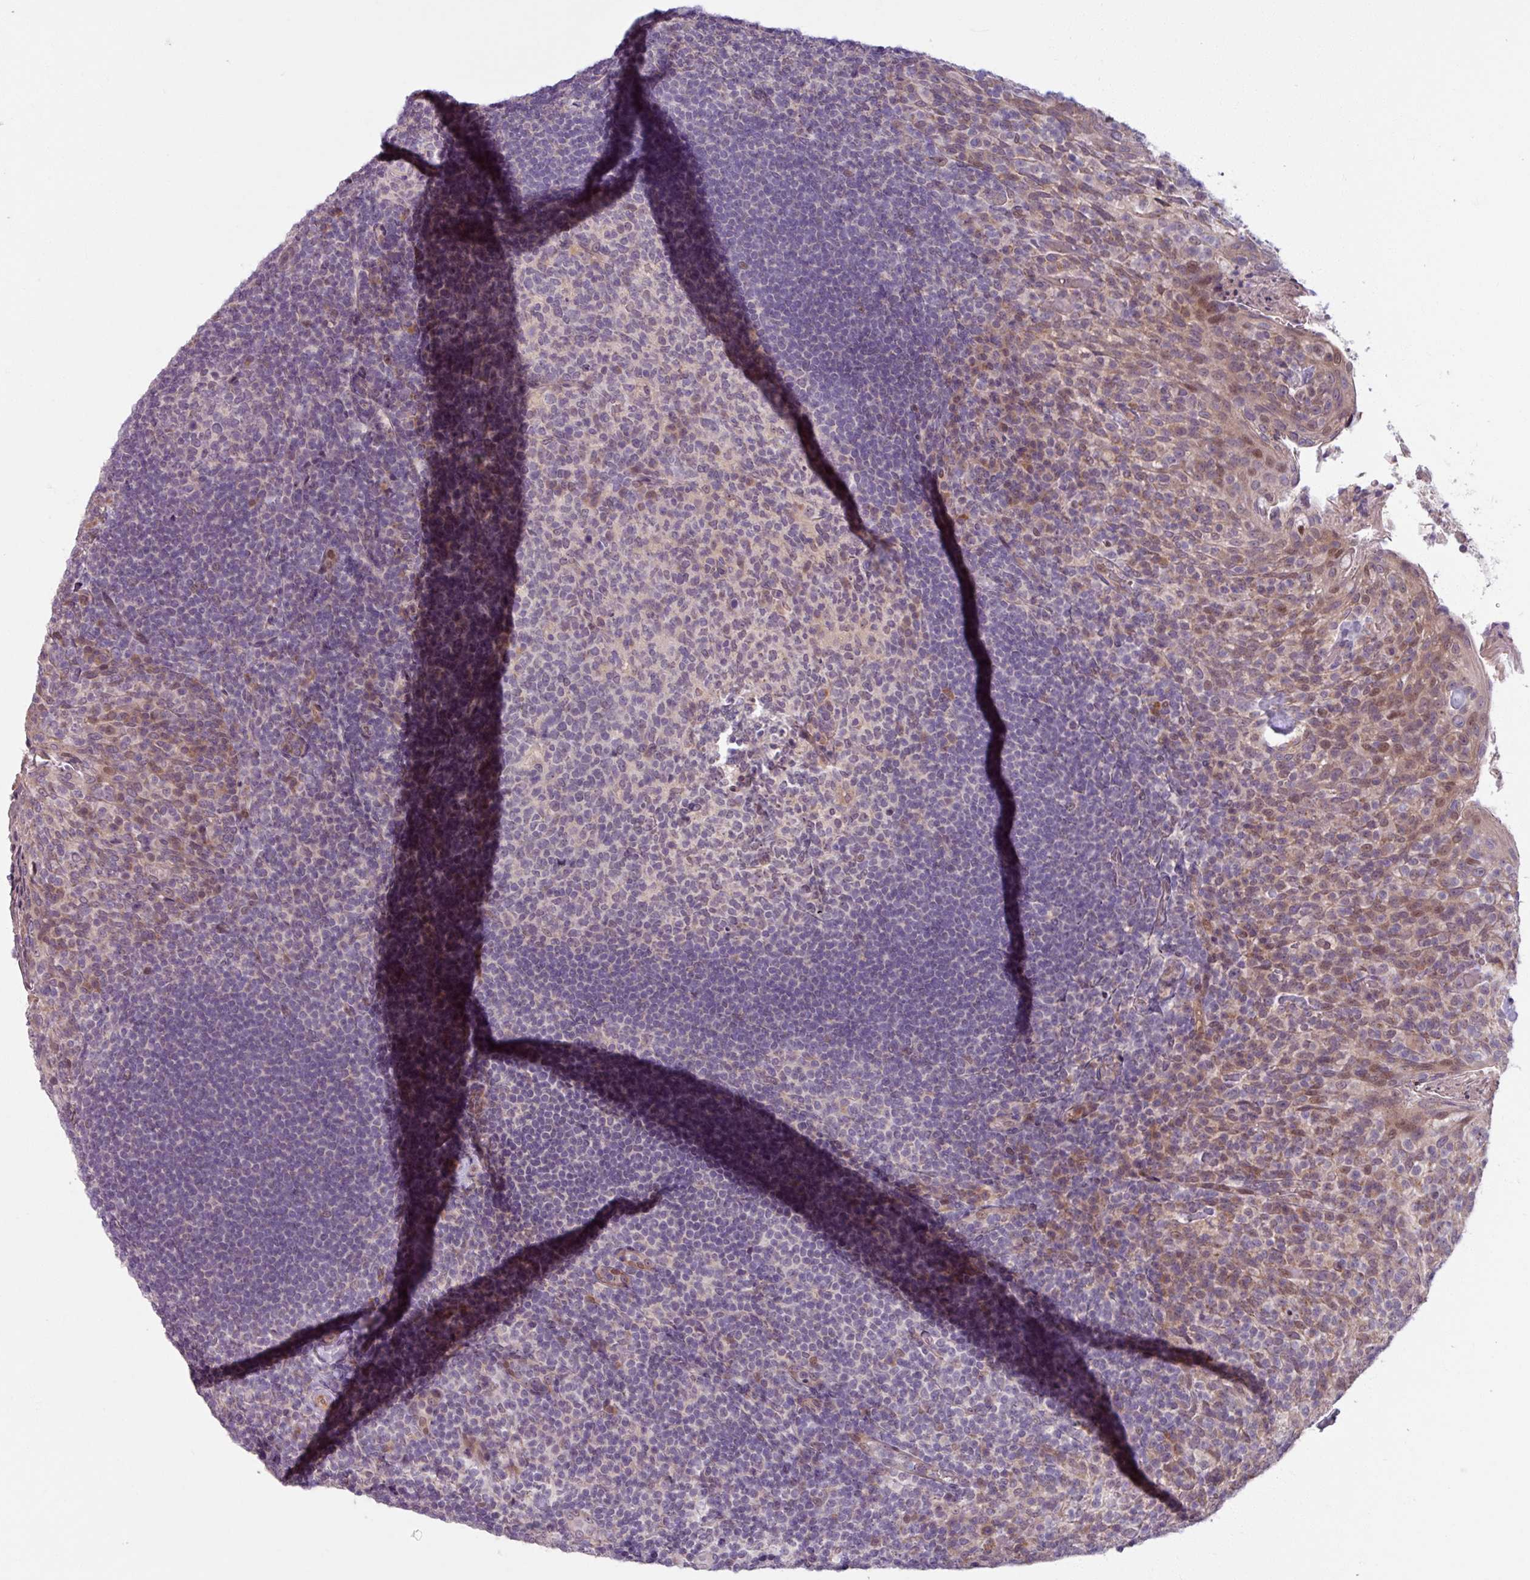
{"staining": {"intensity": "weak", "quantity": "<25%", "location": "nuclear"}, "tissue": "tonsil", "cell_type": "Germinal center cells", "image_type": "normal", "snomed": [{"axis": "morphology", "description": "Normal tissue, NOS"}, {"axis": "topography", "description": "Tonsil"}], "caption": "Protein analysis of unremarkable tonsil shows no significant expression in germinal center cells.", "gene": "OGFOD3", "patient": {"sex": "female", "age": 10}}